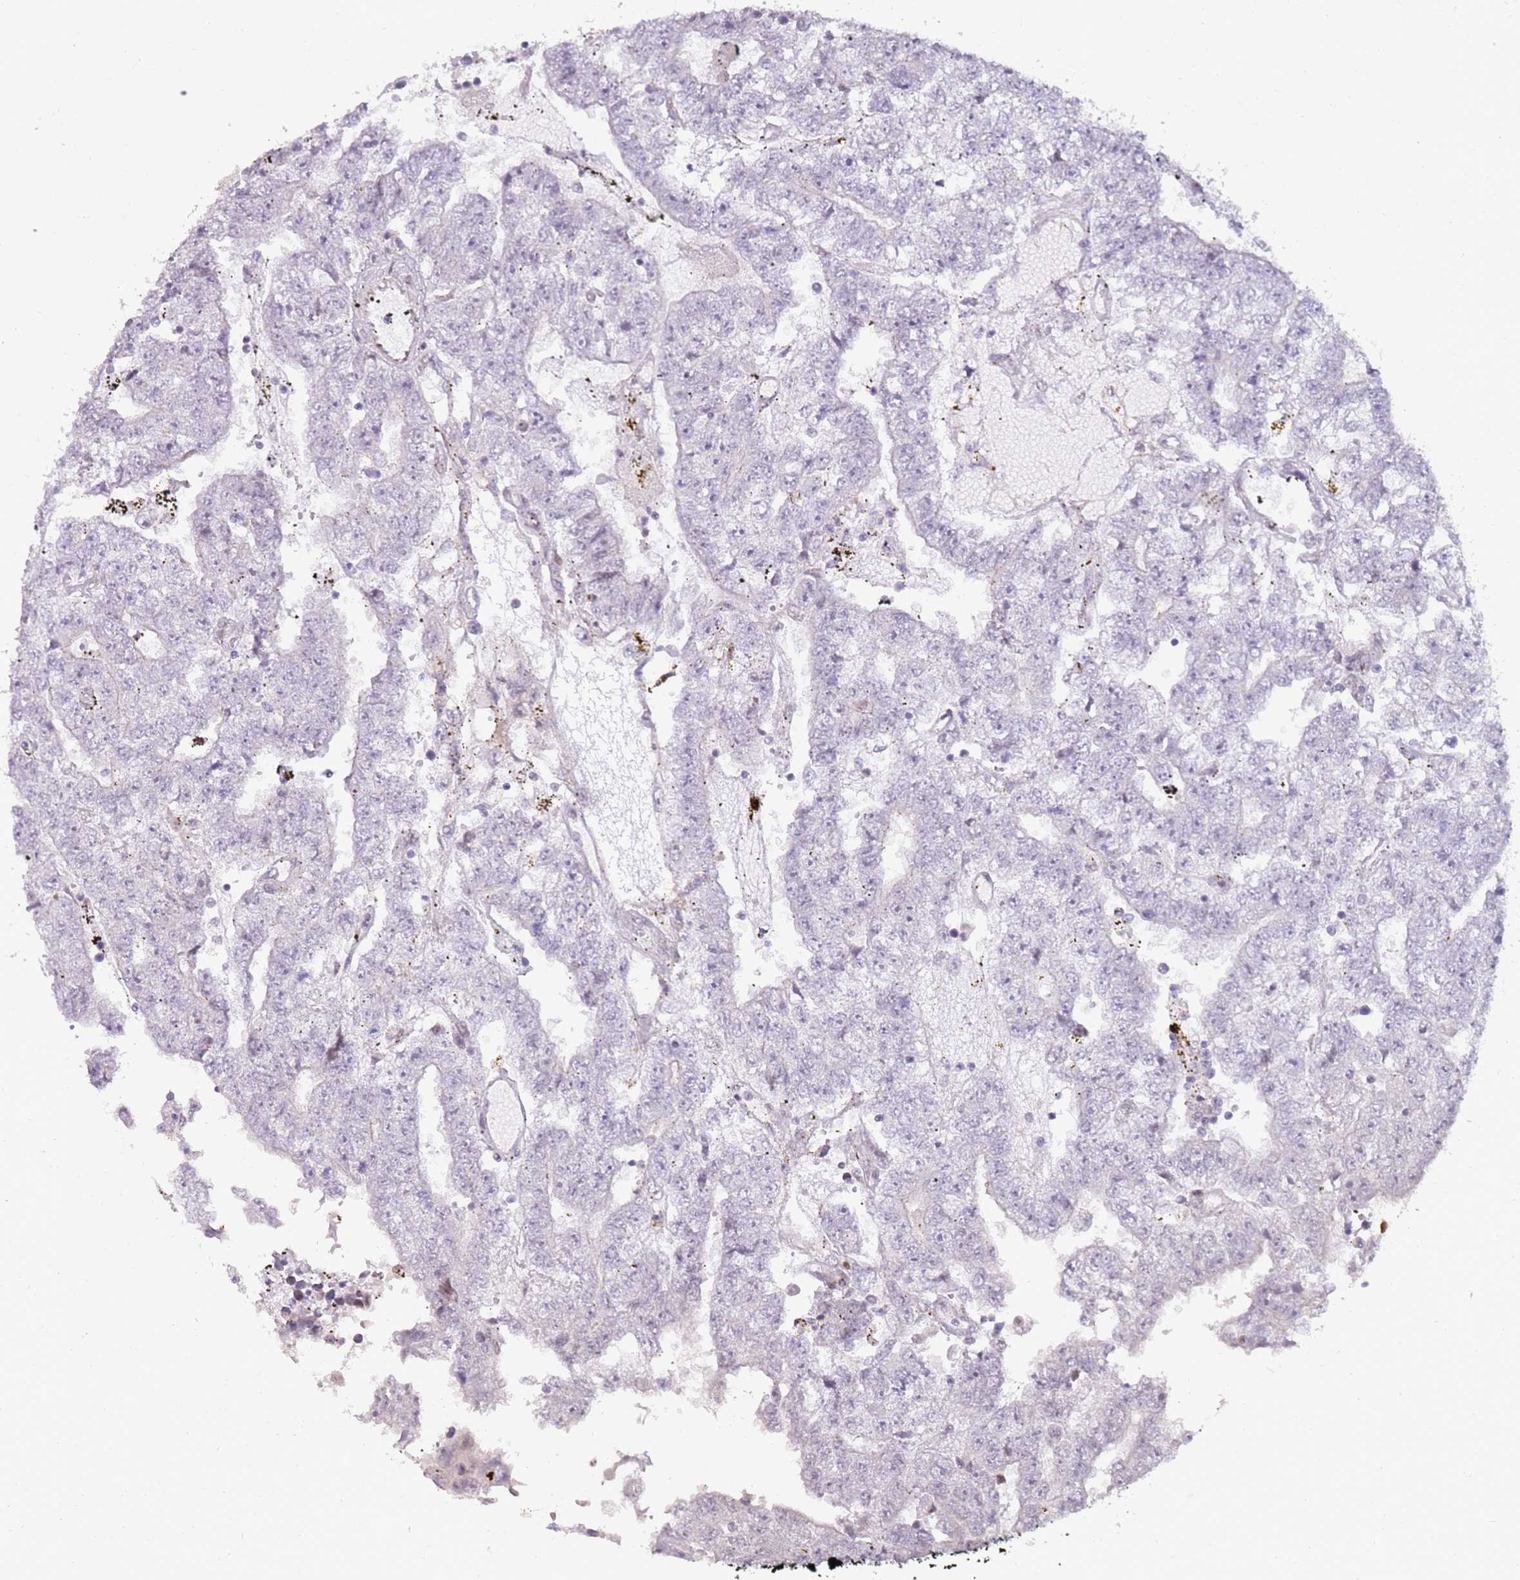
{"staining": {"intensity": "negative", "quantity": "none", "location": "none"}, "tissue": "testis cancer", "cell_type": "Tumor cells", "image_type": "cancer", "snomed": [{"axis": "morphology", "description": "Carcinoma, Embryonal, NOS"}, {"axis": "topography", "description": "Testis"}], "caption": "Testis embryonal carcinoma was stained to show a protein in brown. There is no significant positivity in tumor cells.", "gene": "PHC2", "patient": {"sex": "male", "age": 25}}